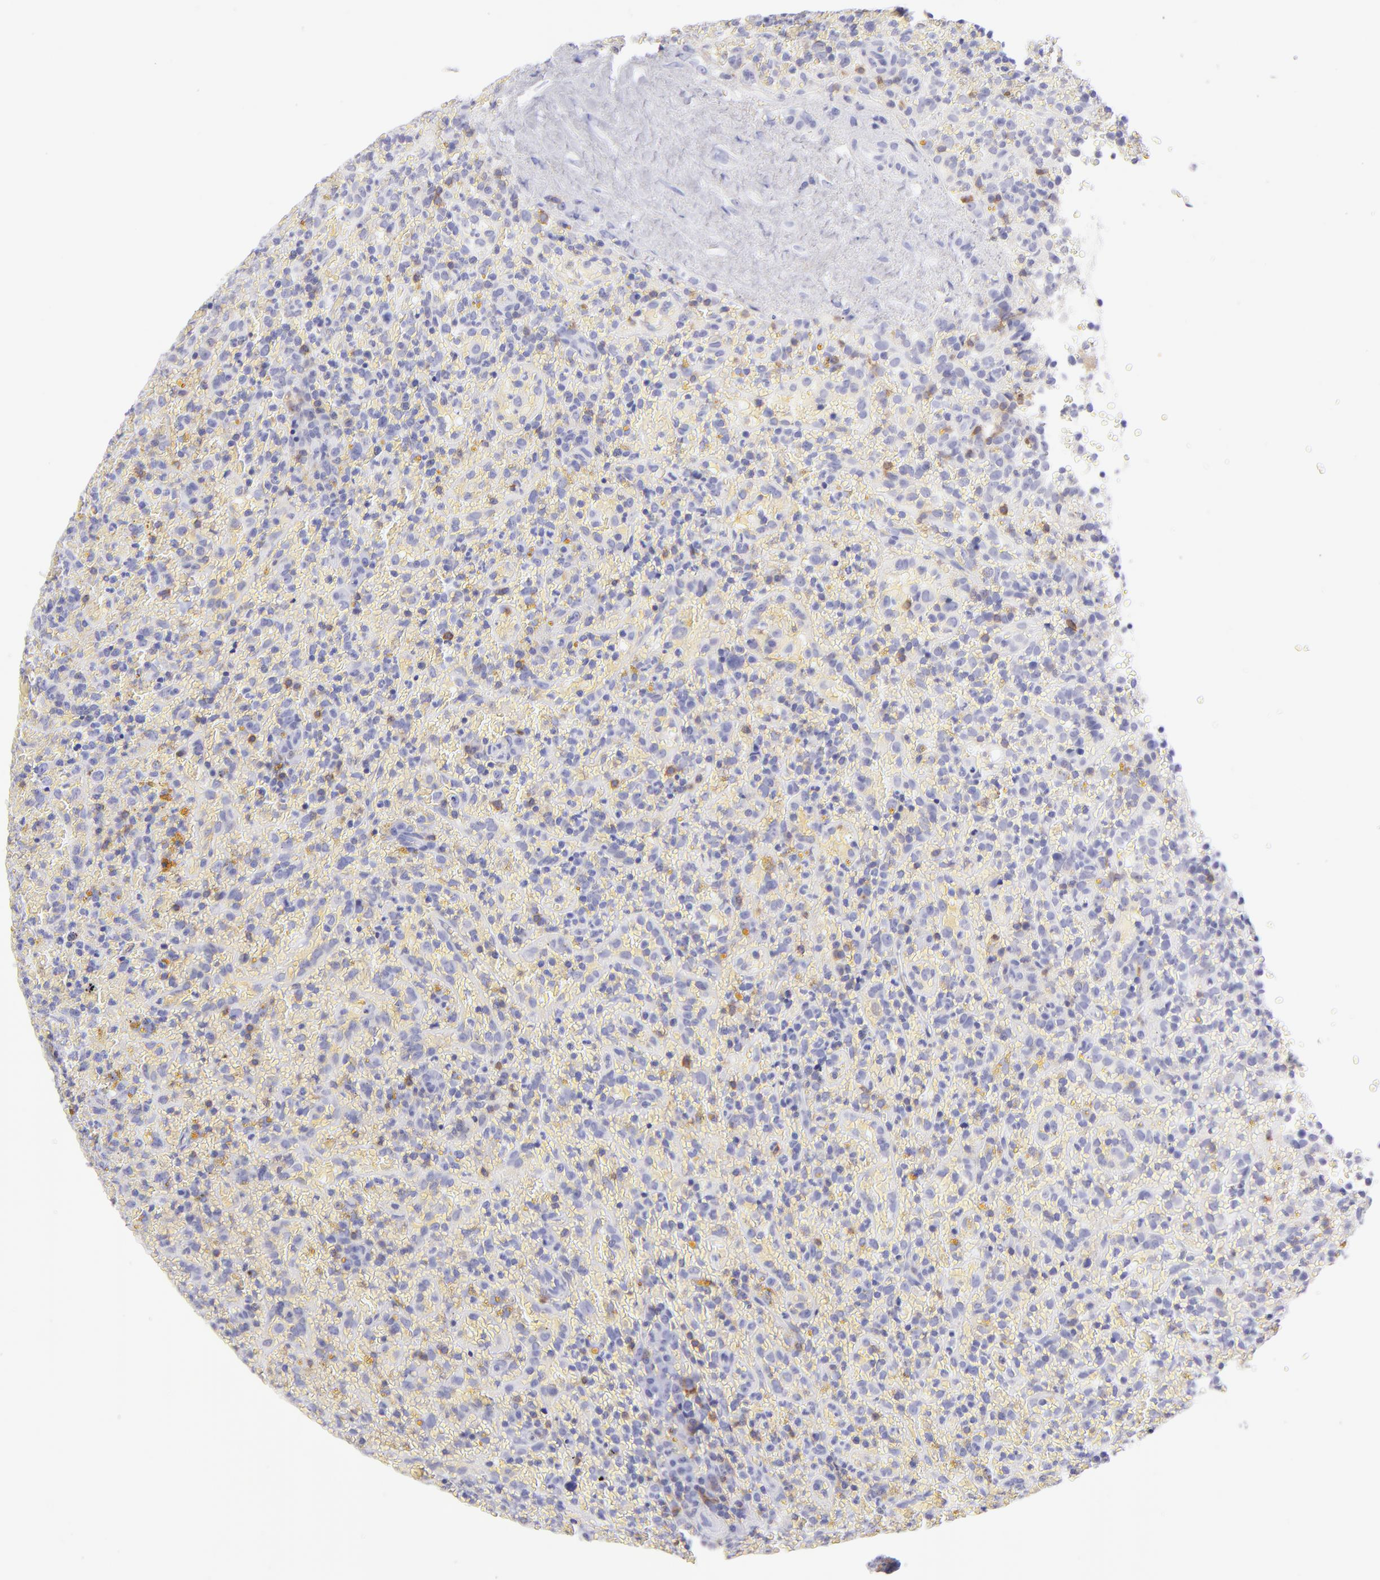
{"staining": {"intensity": "weak", "quantity": "<25%", "location": "cytoplasmic/membranous"}, "tissue": "lymphoma", "cell_type": "Tumor cells", "image_type": "cancer", "snomed": [{"axis": "morphology", "description": "Malignant lymphoma, non-Hodgkin's type, High grade"}, {"axis": "topography", "description": "Spleen"}, {"axis": "topography", "description": "Lymph node"}], "caption": "Tumor cells show no significant protein positivity in lymphoma.", "gene": "CD69", "patient": {"sex": "female", "age": 70}}